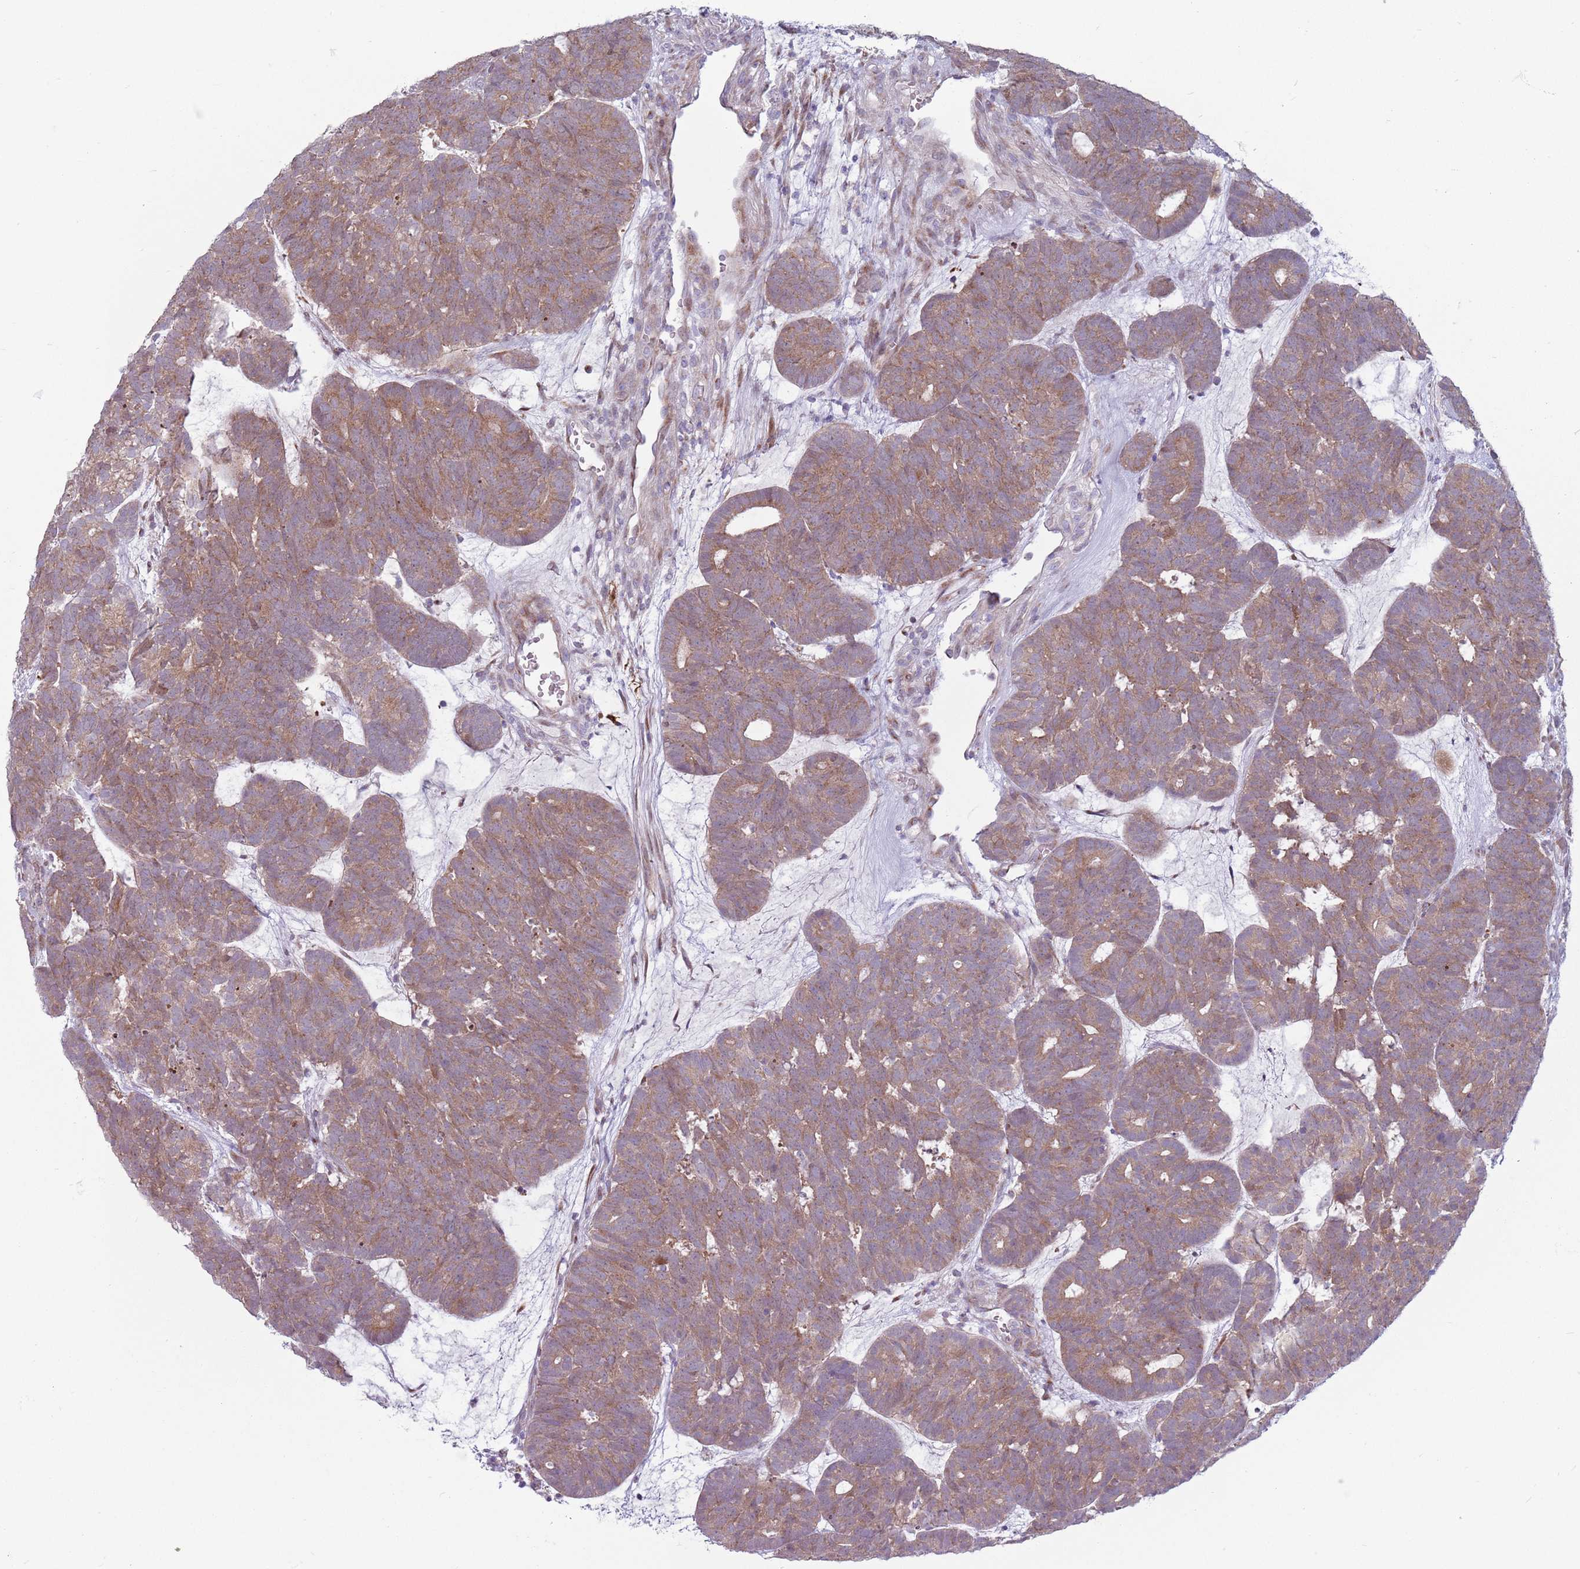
{"staining": {"intensity": "weak", "quantity": ">75%", "location": "cytoplasmic/membranous"}, "tissue": "head and neck cancer", "cell_type": "Tumor cells", "image_type": "cancer", "snomed": [{"axis": "morphology", "description": "Adenocarcinoma, NOS"}, {"axis": "topography", "description": "Head-Neck"}], "caption": "High-power microscopy captured an immunohistochemistry (IHC) photomicrograph of head and neck adenocarcinoma, revealing weak cytoplasmic/membranous expression in about >75% of tumor cells.", "gene": "CCDC150", "patient": {"sex": "female", "age": 81}}